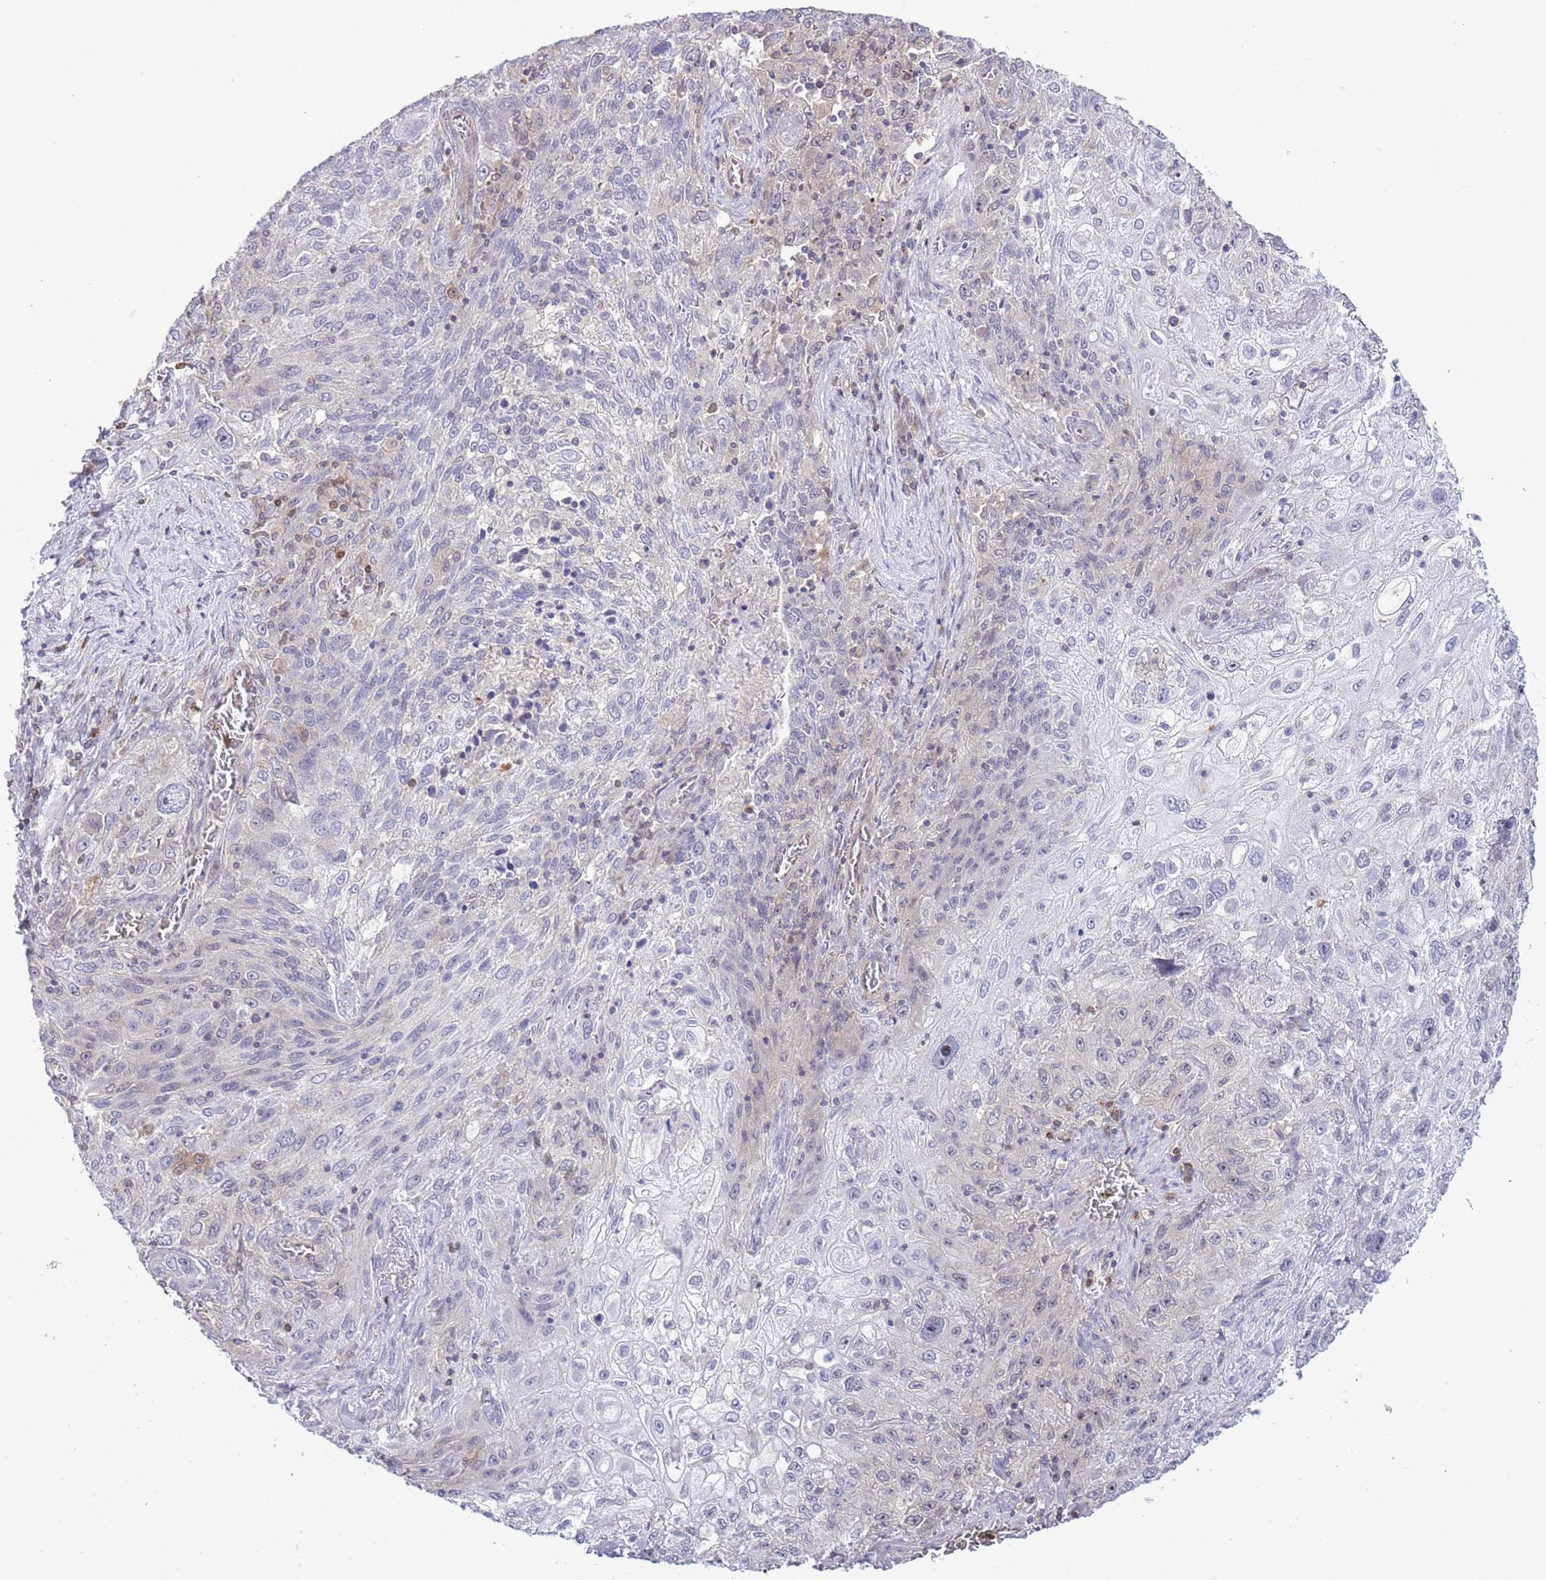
{"staining": {"intensity": "negative", "quantity": "none", "location": "none"}, "tissue": "lung cancer", "cell_type": "Tumor cells", "image_type": "cancer", "snomed": [{"axis": "morphology", "description": "Squamous cell carcinoma, NOS"}, {"axis": "topography", "description": "Lung"}], "caption": "The photomicrograph demonstrates no staining of tumor cells in lung squamous cell carcinoma.", "gene": "PRR32", "patient": {"sex": "female", "age": 69}}